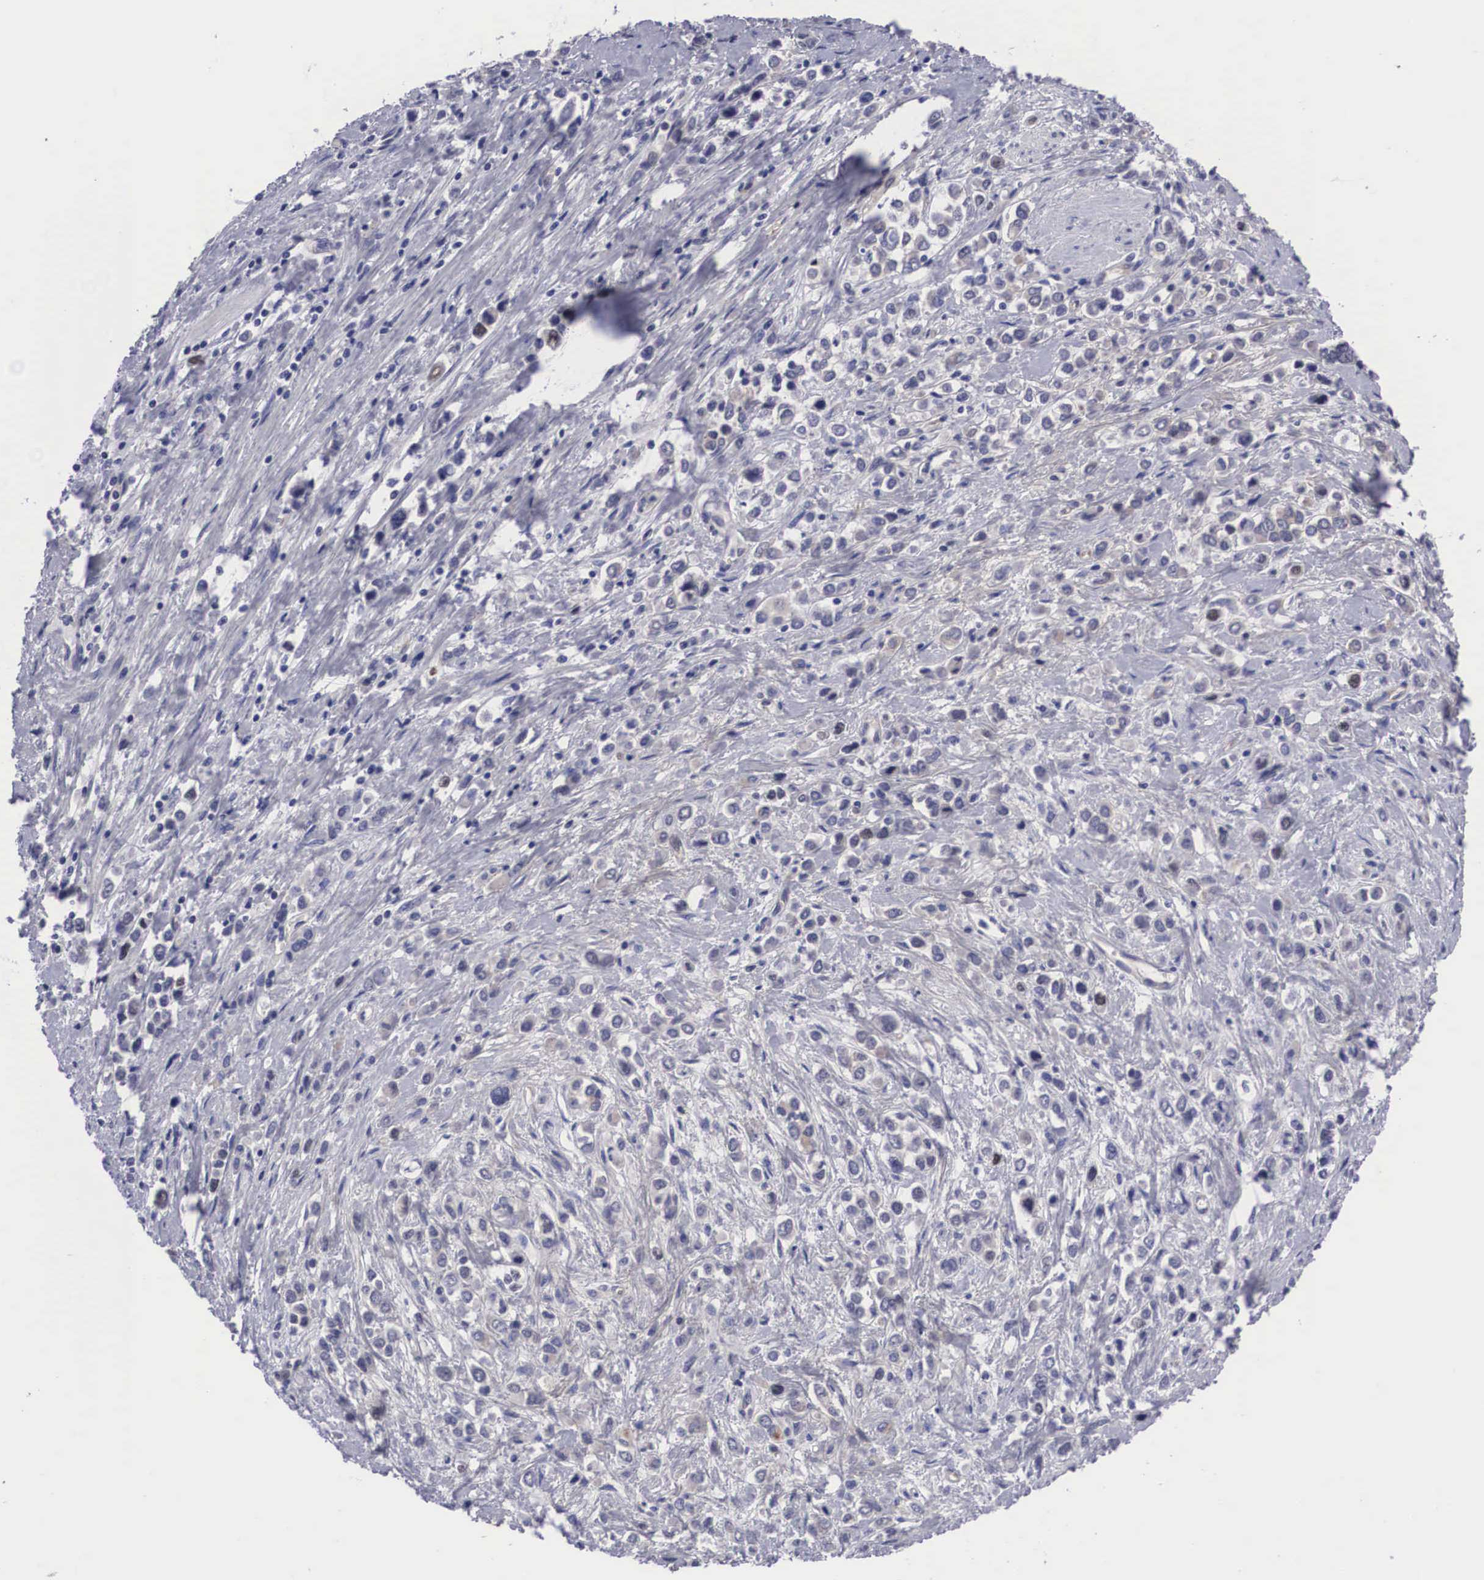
{"staining": {"intensity": "negative", "quantity": "none", "location": "none"}, "tissue": "stomach cancer", "cell_type": "Tumor cells", "image_type": "cancer", "snomed": [{"axis": "morphology", "description": "Adenocarcinoma, NOS"}, {"axis": "topography", "description": "Stomach, upper"}], "caption": "Human stomach cancer (adenocarcinoma) stained for a protein using IHC exhibits no staining in tumor cells.", "gene": "MAST4", "patient": {"sex": "male", "age": 76}}